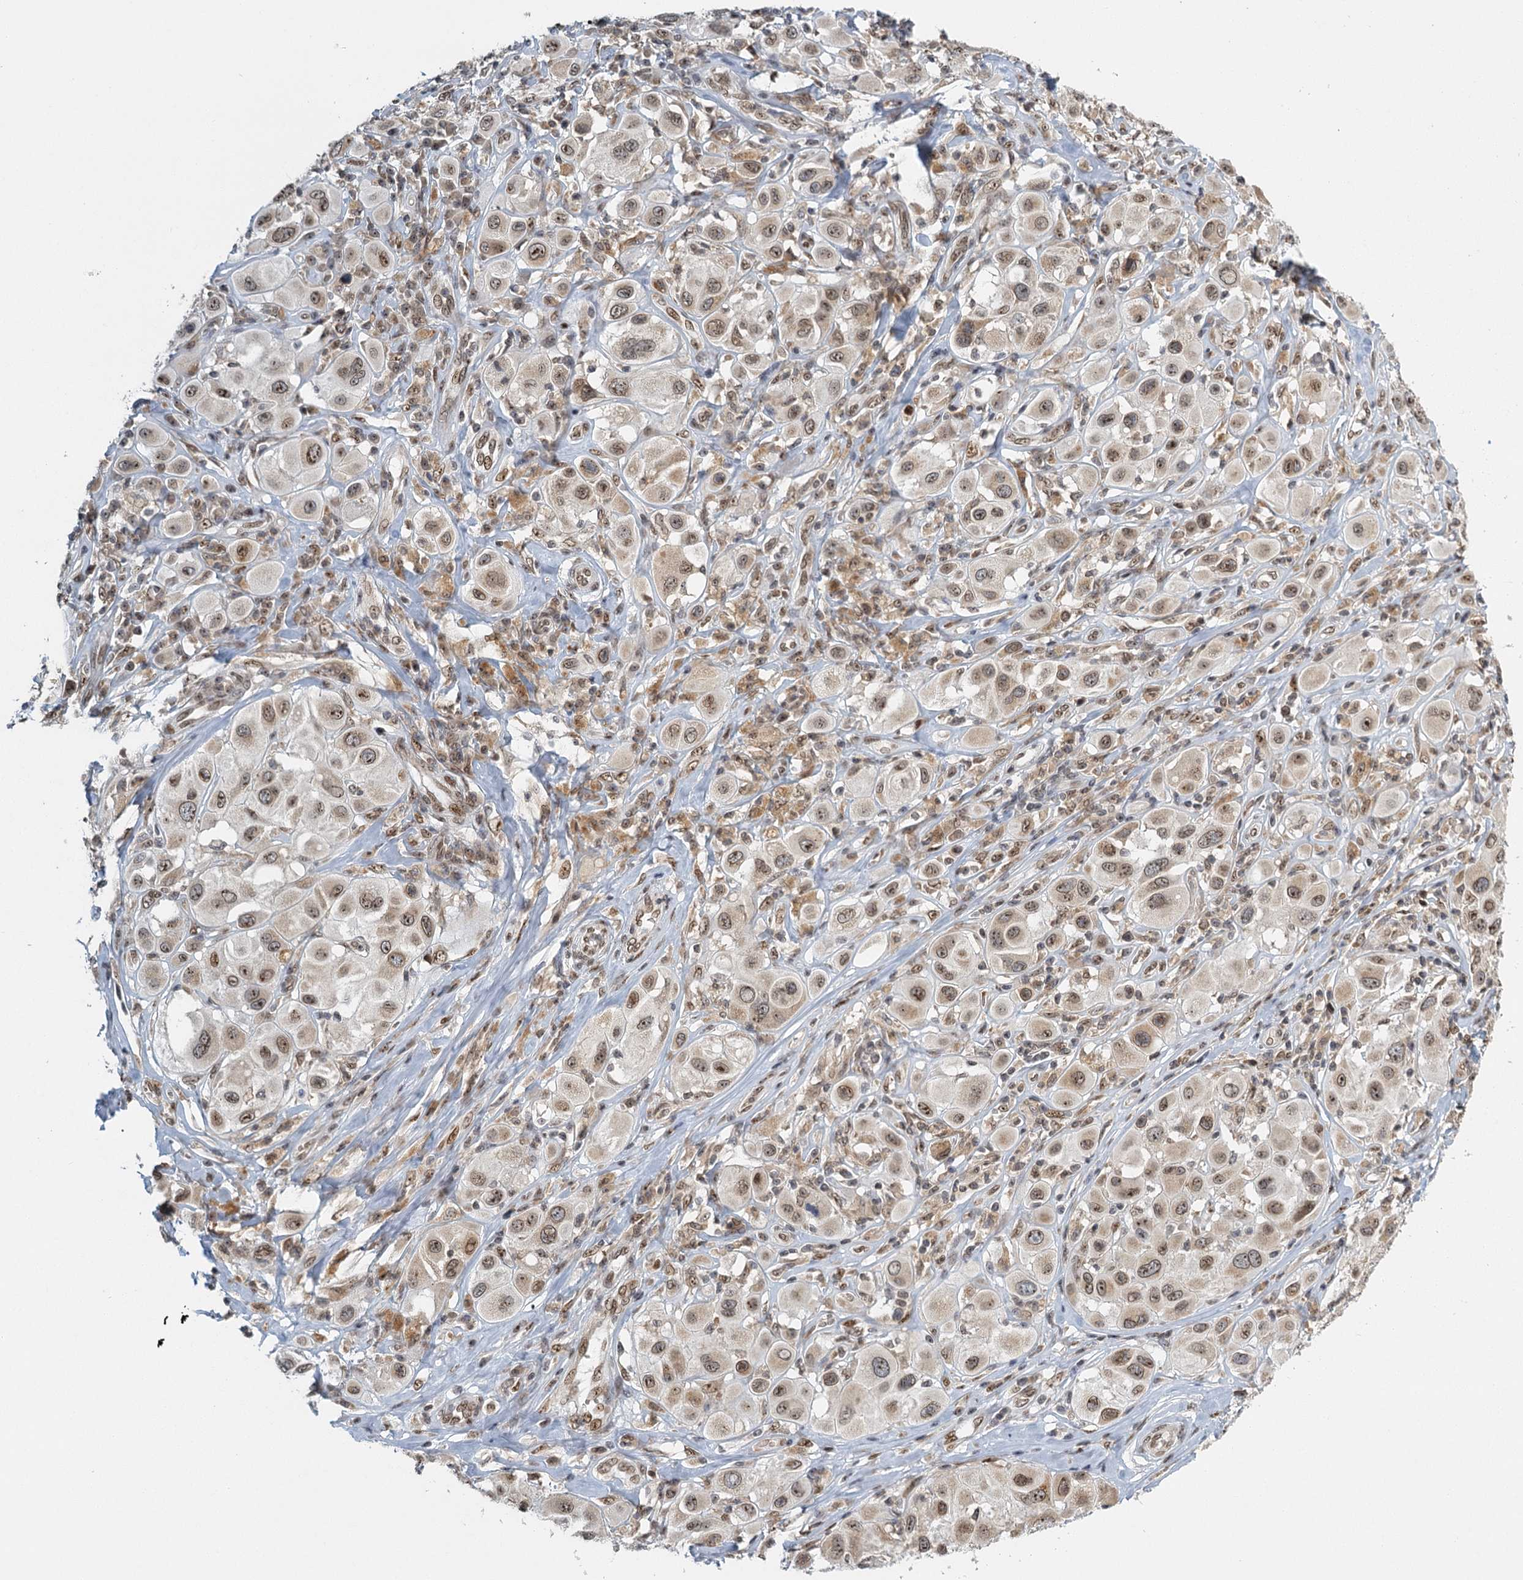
{"staining": {"intensity": "moderate", "quantity": "25%-75%", "location": "cytoplasmic/membranous,nuclear"}, "tissue": "melanoma", "cell_type": "Tumor cells", "image_type": "cancer", "snomed": [{"axis": "morphology", "description": "Malignant melanoma, Metastatic site"}, {"axis": "topography", "description": "Skin"}], "caption": "Immunohistochemistry histopathology image of neoplastic tissue: human malignant melanoma (metastatic site) stained using immunohistochemistry (IHC) shows medium levels of moderate protein expression localized specifically in the cytoplasmic/membranous and nuclear of tumor cells, appearing as a cytoplasmic/membranous and nuclear brown color.", "gene": "TREX1", "patient": {"sex": "male", "age": 41}}